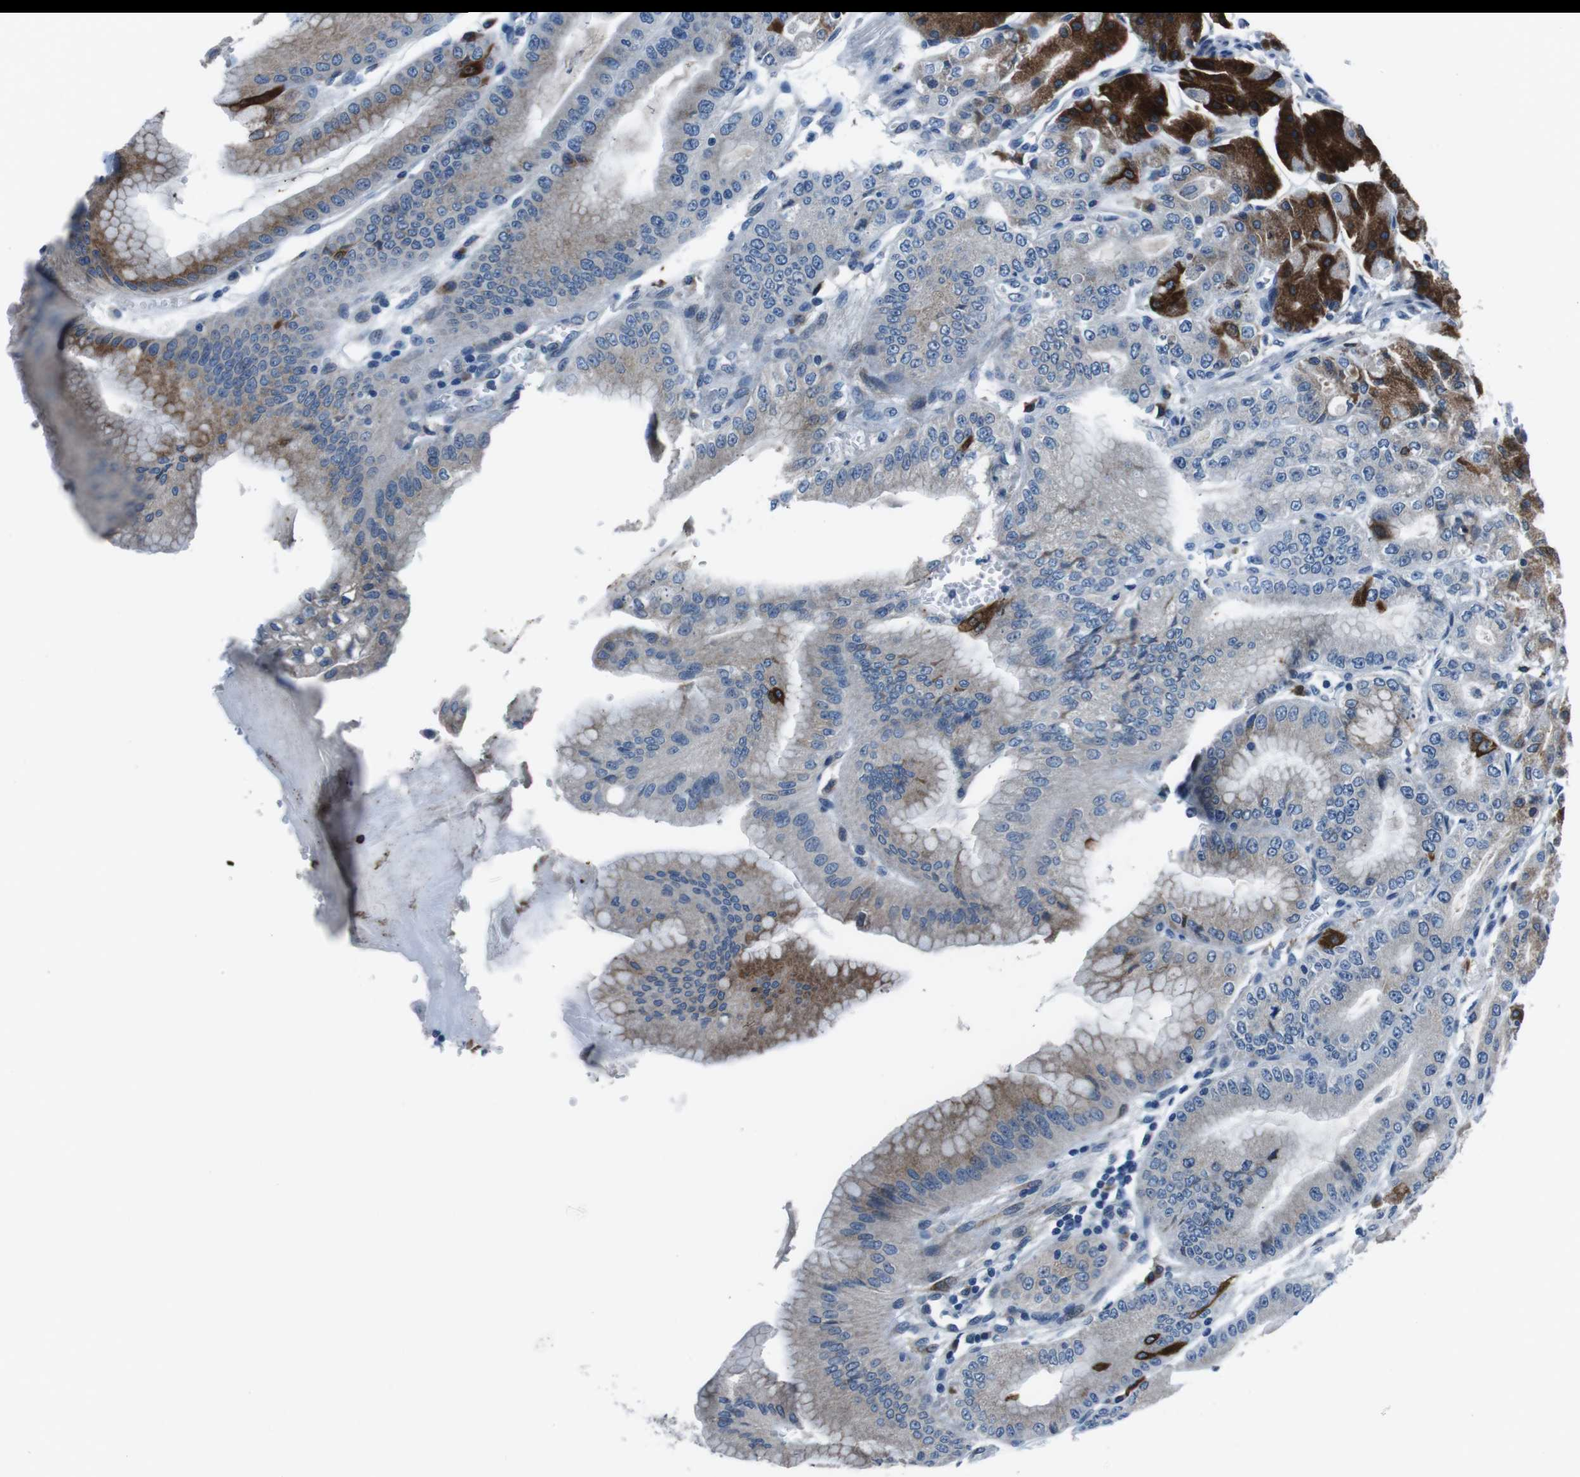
{"staining": {"intensity": "strong", "quantity": "25%-75%", "location": "cytoplasmic/membranous"}, "tissue": "stomach", "cell_type": "Glandular cells", "image_type": "normal", "snomed": [{"axis": "morphology", "description": "Normal tissue, NOS"}, {"axis": "topography", "description": "Stomach, lower"}], "caption": "Immunohistochemistry (IHC) (DAB) staining of normal stomach exhibits strong cytoplasmic/membranous protein expression in approximately 25%-75% of glandular cells.", "gene": "NUCB2", "patient": {"sex": "male", "age": 71}}